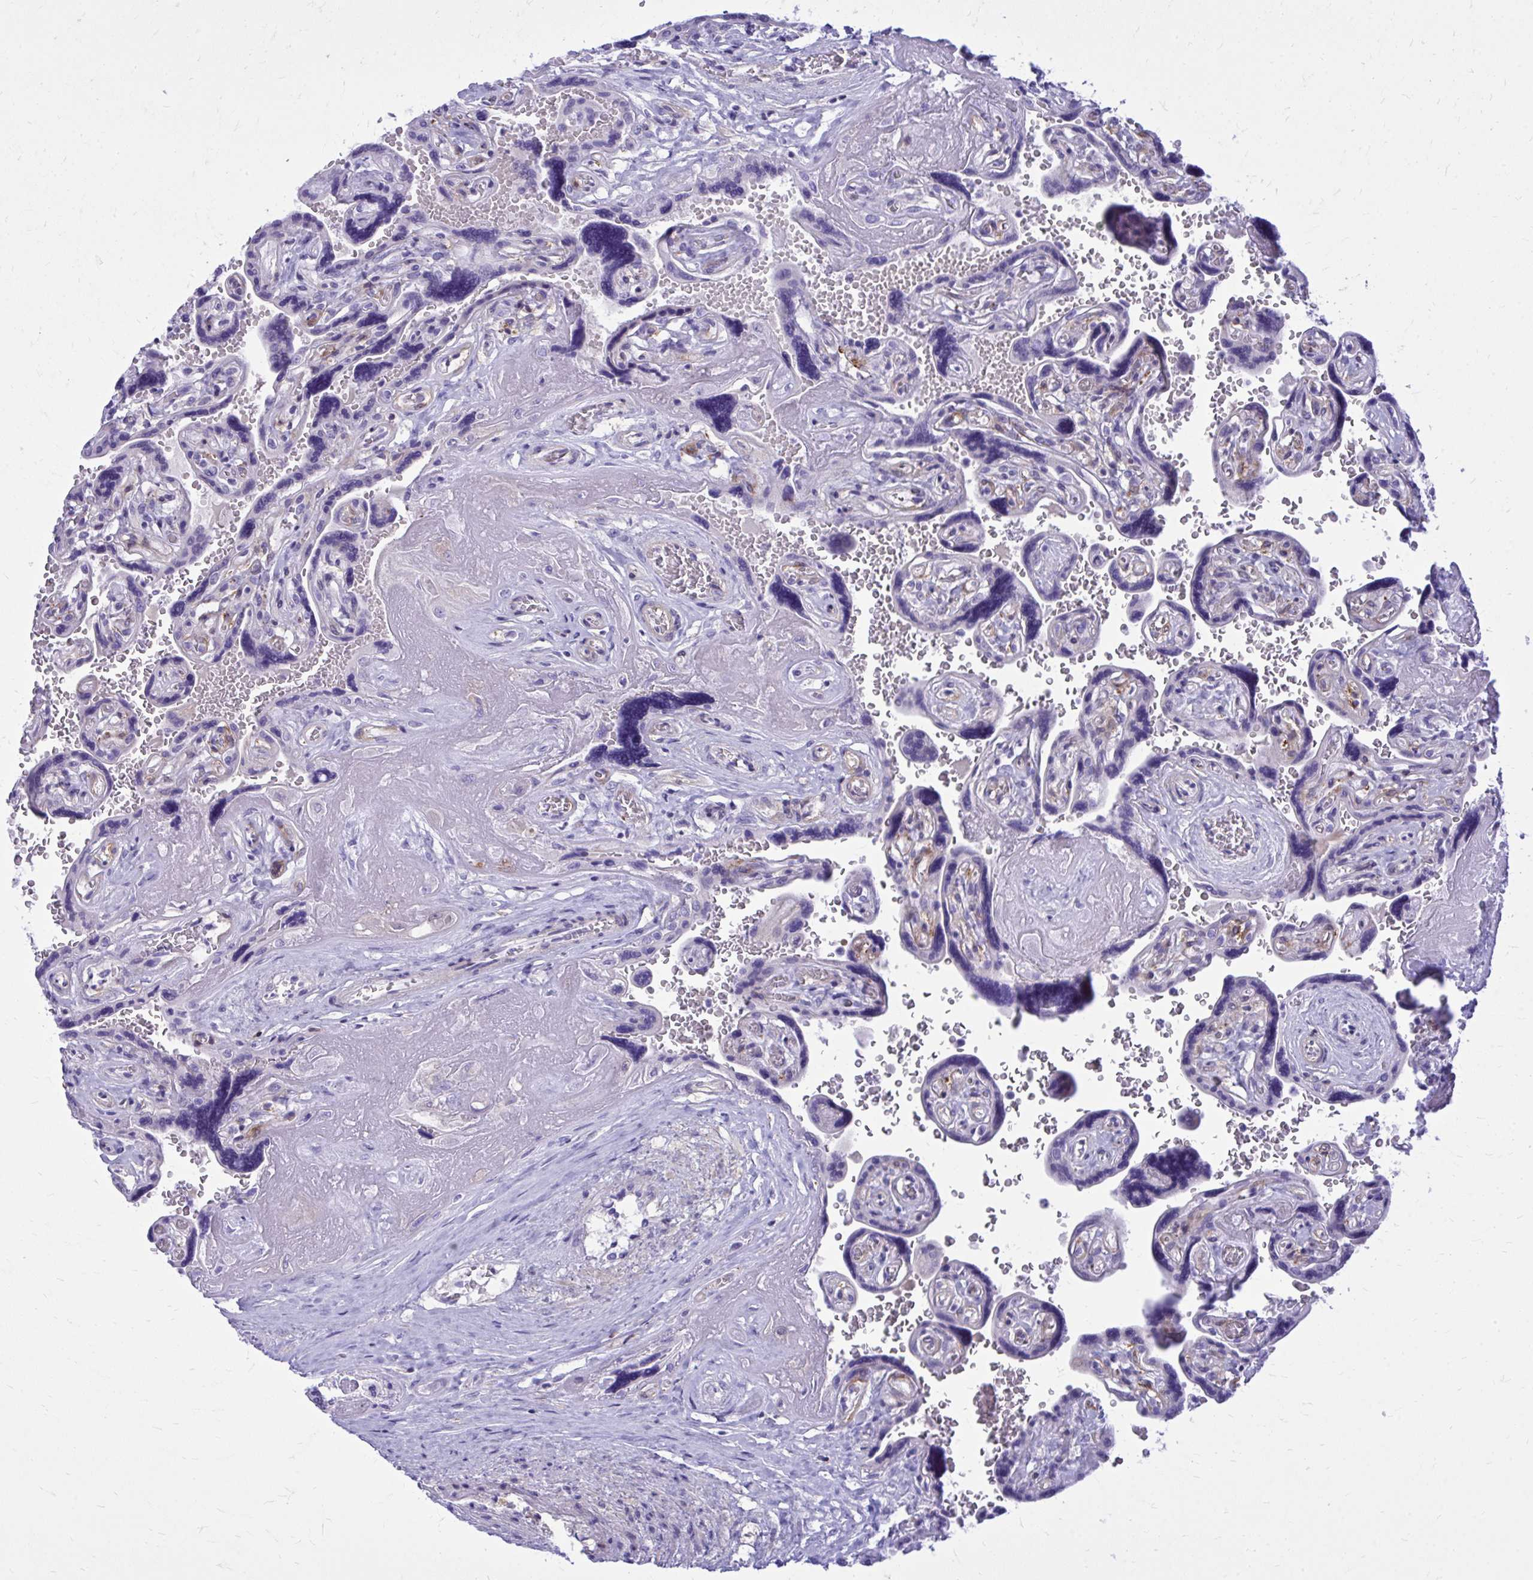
{"staining": {"intensity": "moderate", "quantity": "25%-75%", "location": "cytoplasmic/membranous"}, "tissue": "placenta", "cell_type": "Trophoblastic cells", "image_type": "normal", "snomed": [{"axis": "morphology", "description": "Normal tissue, NOS"}, {"axis": "topography", "description": "Placenta"}], "caption": "A histopathology image of human placenta stained for a protein demonstrates moderate cytoplasmic/membranous brown staining in trophoblastic cells. (DAB (3,3'-diaminobenzidine) = brown stain, brightfield microscopy at high magnification).", "gene": "EPB41L1", "patient": {"sex": "female", "age": 32}}